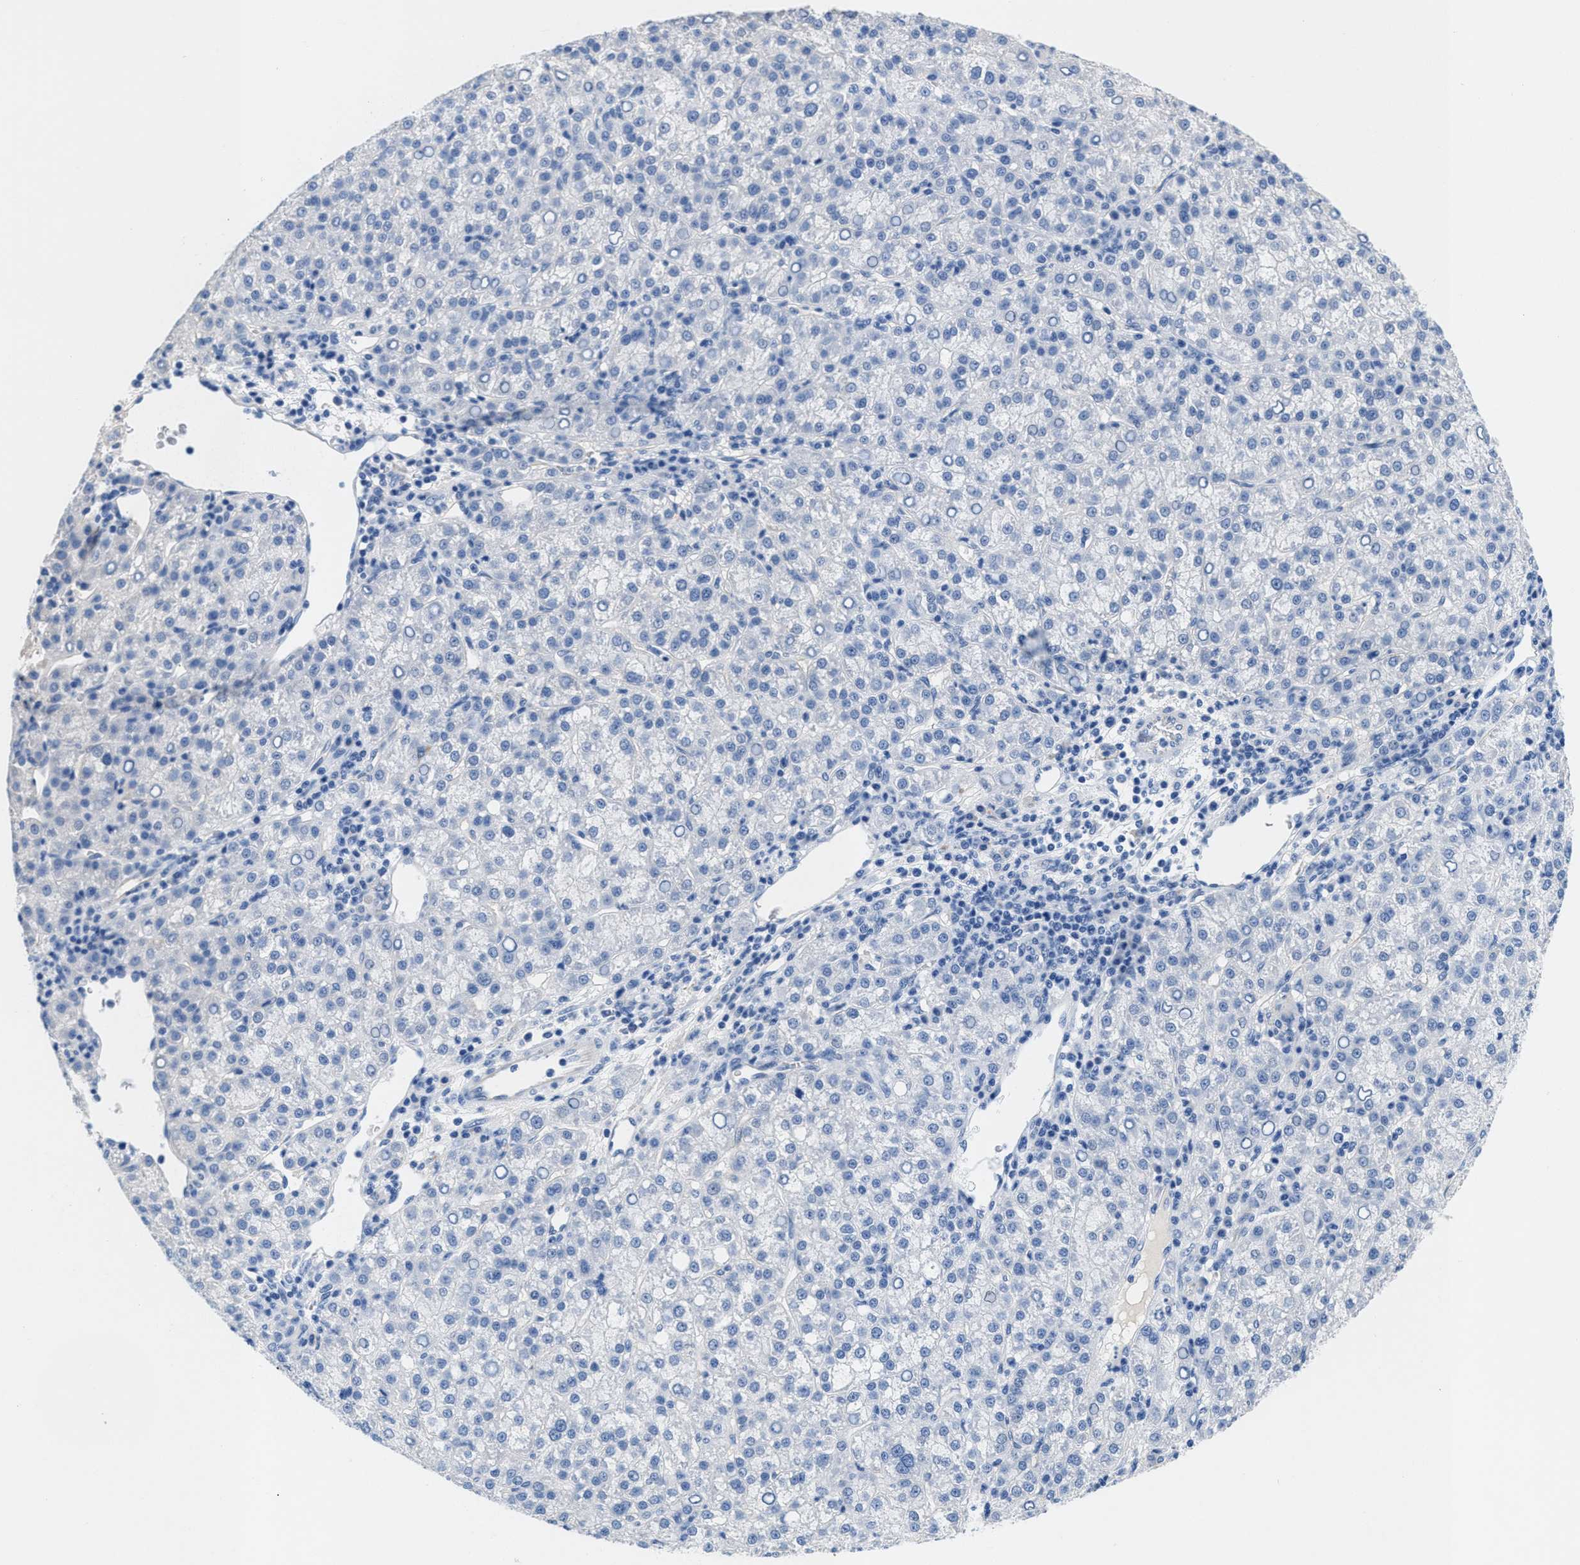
{"staining": {"intensity": "negative", "quantity": "none", "location": "none"}, "tissue": "liver cancer", "cell_type": "Tumor cells", "image_type": "cancer", "snomed": [{"axis": "morphology", "description": "Carcinoma, Hepatocellular, NOS"}, {"axis": "topography", "description": "Liver"}], "caption": "Human liver hepatocellular carcinoma stained for a protein using immunohistochemistry (IHC) demonstrates no expression in tumor cells.", "gene": "SLFN13", "patient": {"sex": "female", "age": 58}}